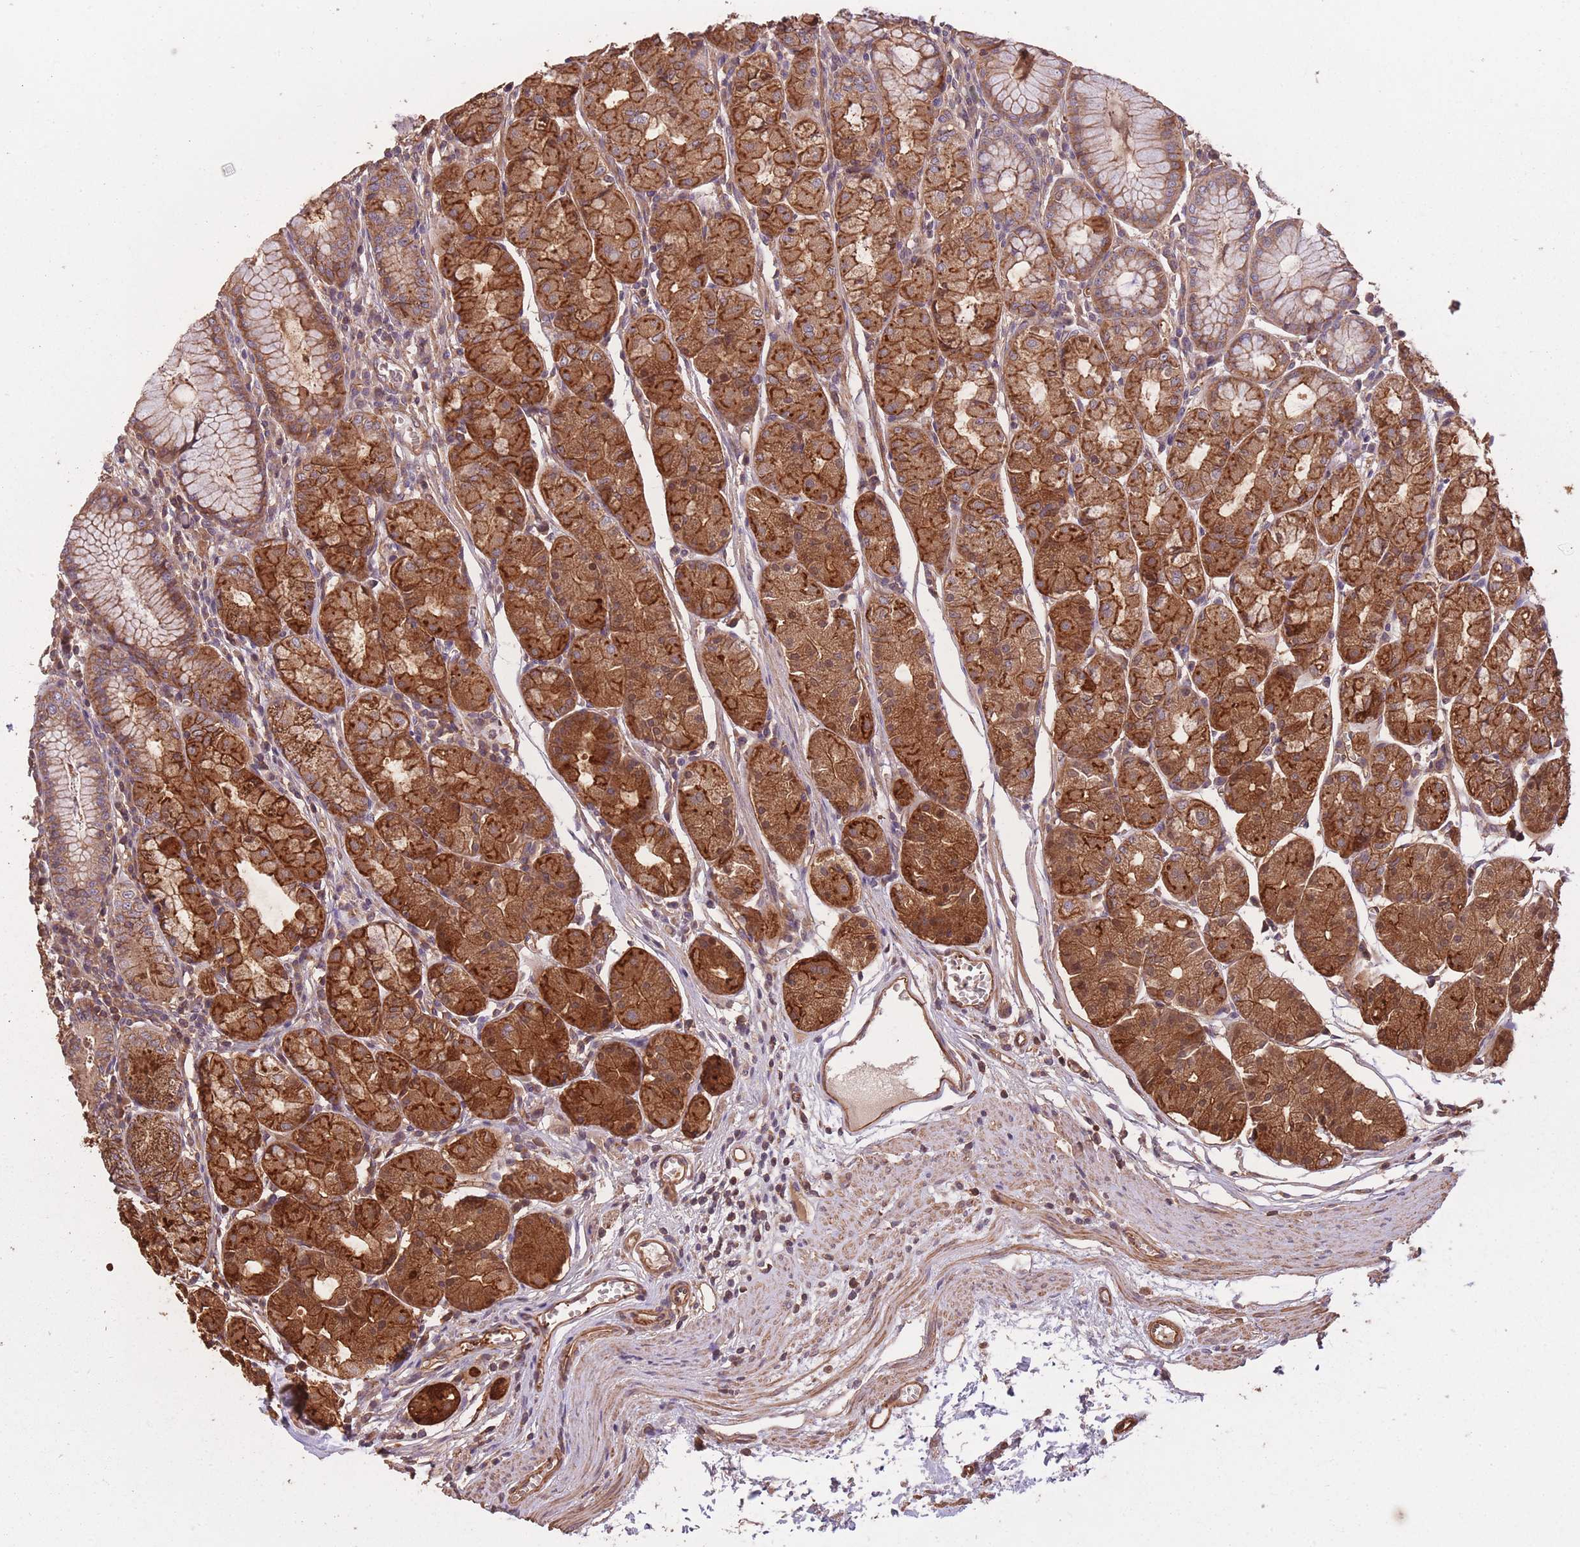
{"staining": {"intensity": "strong", "quantity": ">75%", "location": "cytoplasmic/membranous"}, "tissue": "stomach", "cell_type": "Glandular cells", "image_type": "normal", "snomed": [{"axis": "morphology", "description": "Normal tissue, NOS"}, {"axis": "topography", "description": "Stomach"}], "caption": "The histopathology image displays a brown stain indicating the presence of a protein in the cytoplasmic/membranous of glandular cells in stomach. The protein is stained brown, and the nuclei are stained in blue (DAB (3,3'-diaminobenzidine) IHC with brightfield microscopy, high magnification).", "gene": "ARMH3", "patient": {"sex": "male", "age": 55}}